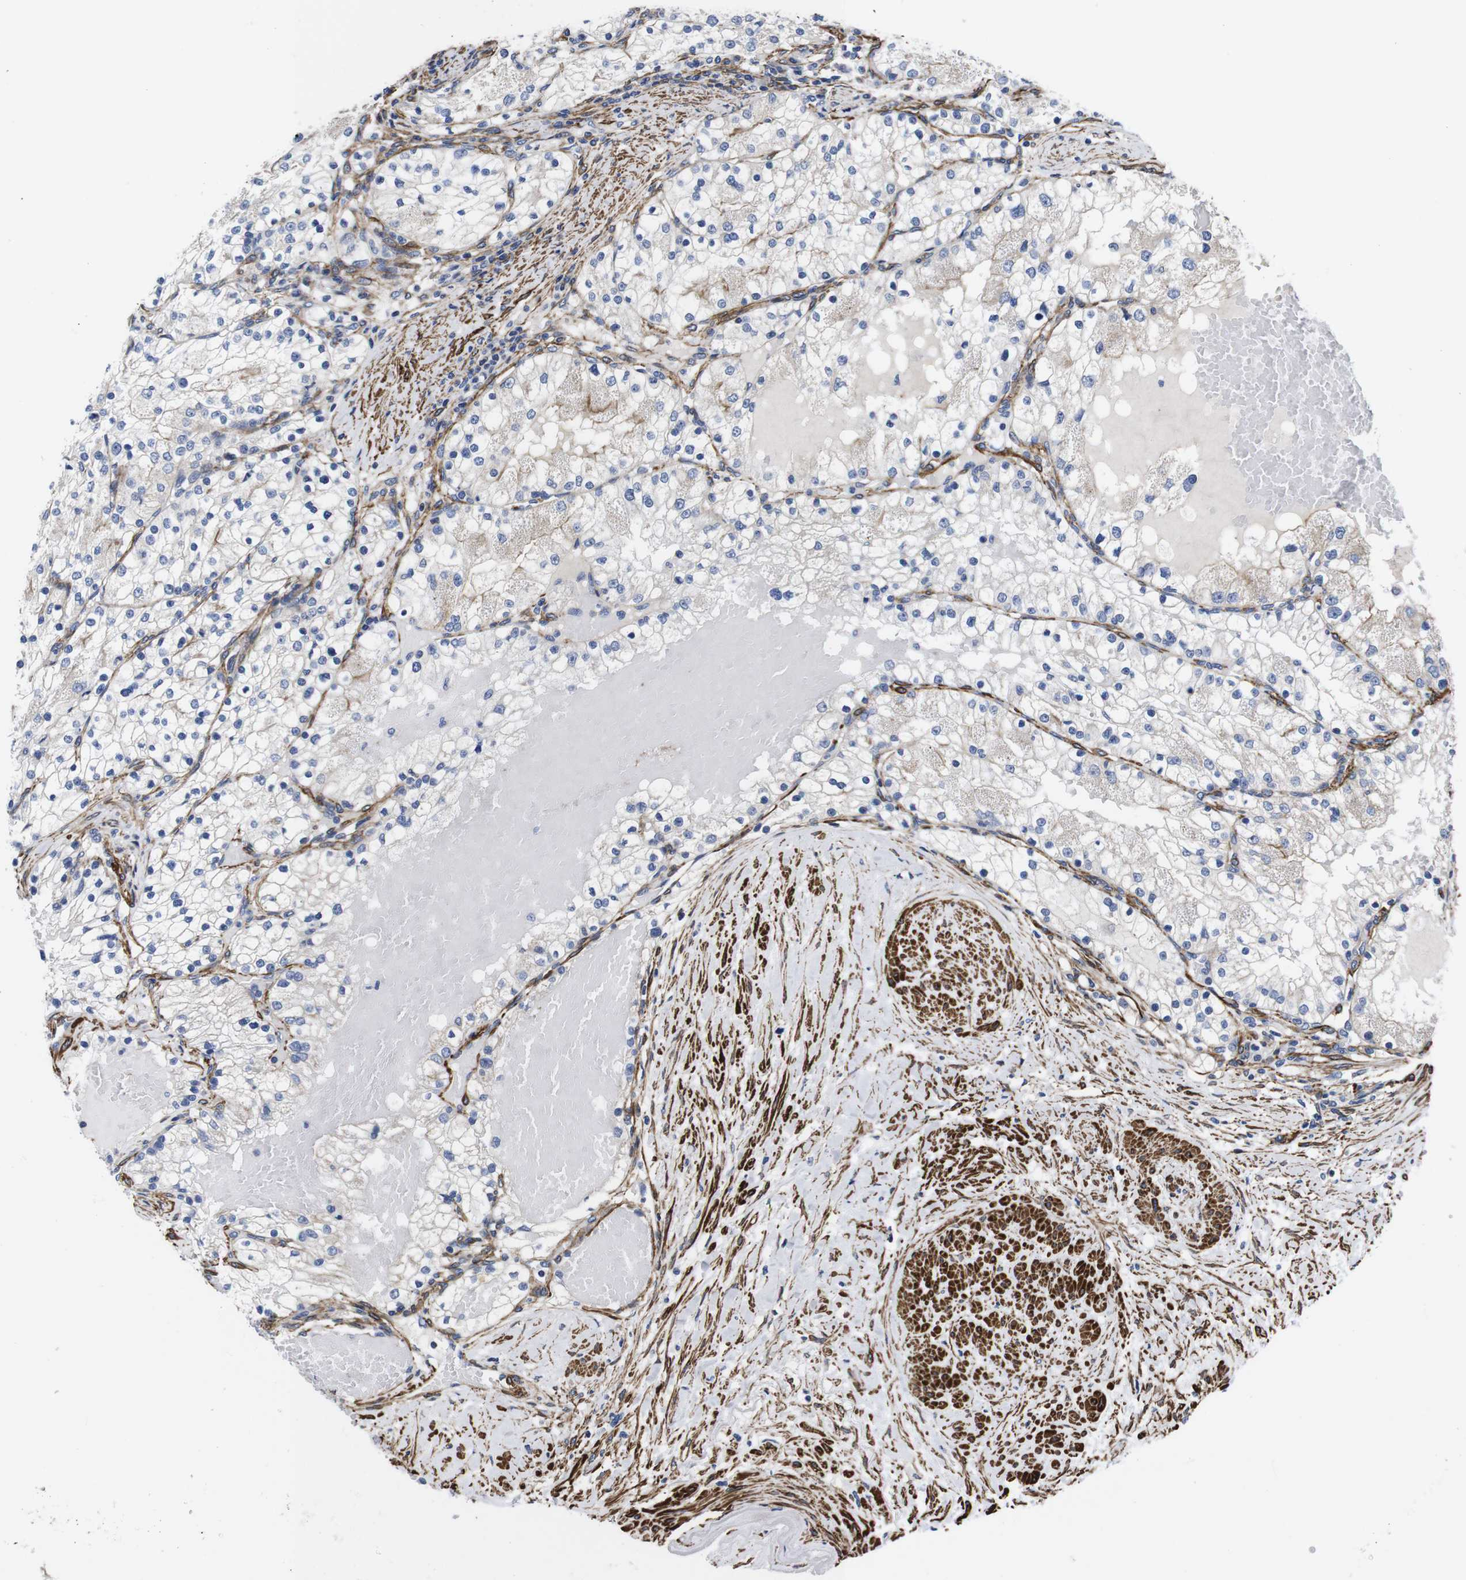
{"staining": {"intensity": "negative", "quantity": "none", "location": "none"}, "tissue": "renal cancer", "cell_type": "Tumor cells", "image_type": "cancer", "snomed": [{"axis": "morphology", "description": "Adenocarcinoma, NOS"}, {"axis": "topography", "description": "Kidney"}], "caption": "The histopathology image shows no significant expression in tumor cells of adenocarcinoma (renal).", "gene": "WNT10A", "patient": {"sex": "male", "age": 68}}